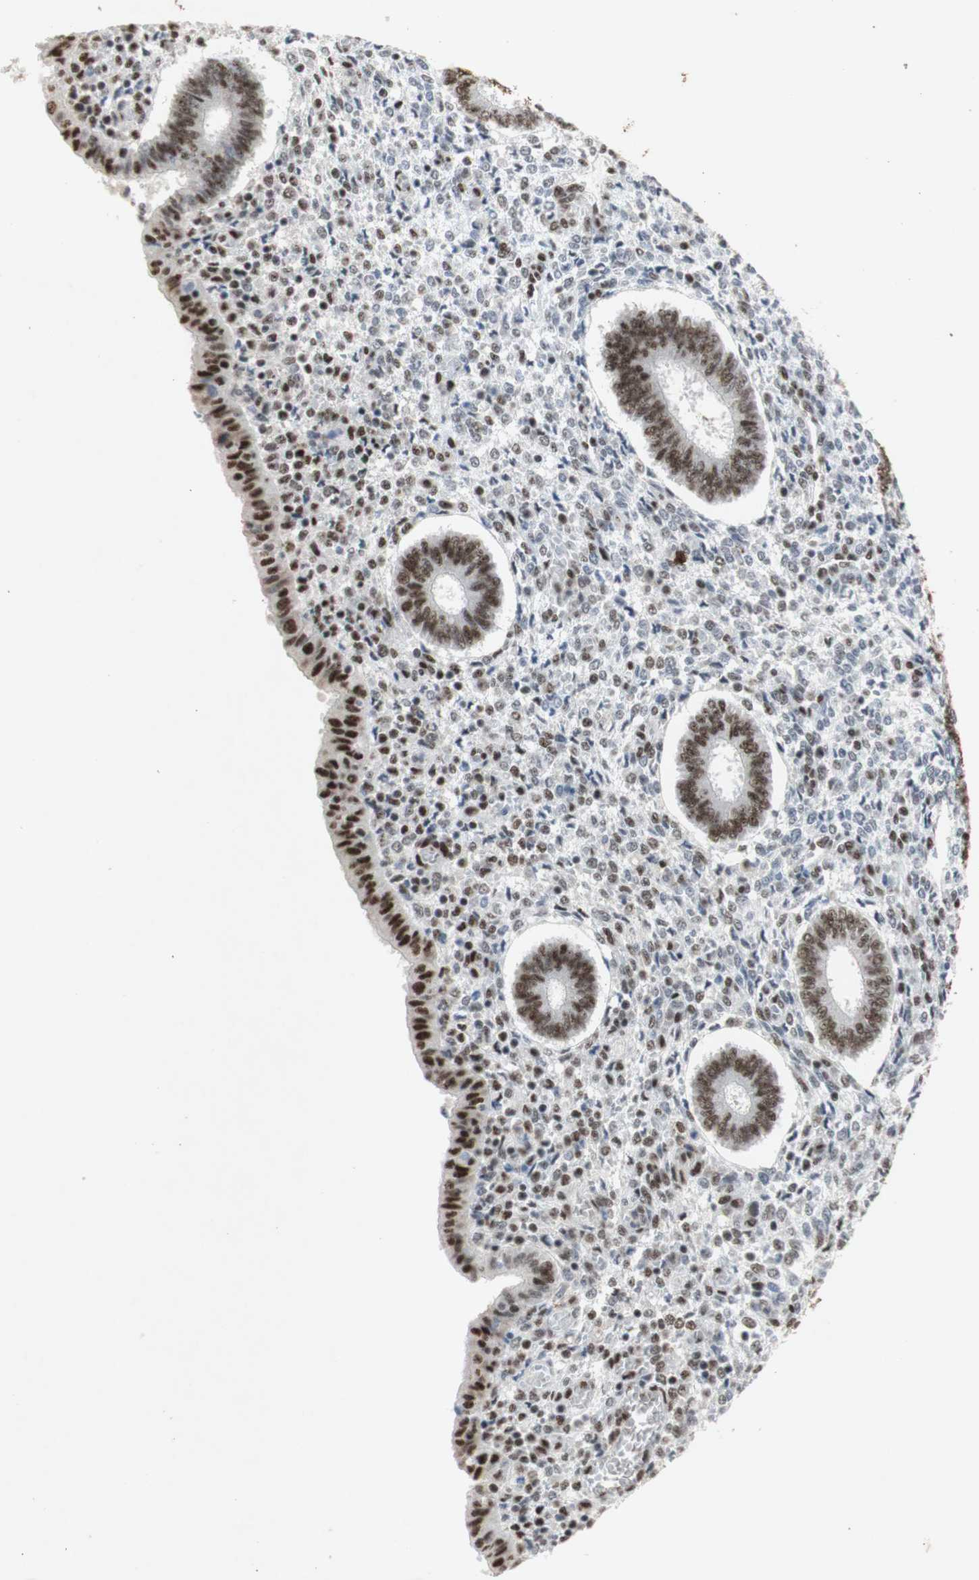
{"staining": {"intensity": "moderate", "quantity": "25%-75%", "location": "nuclear"}, "tissue": "endometrium", "cell_type": "Cells in endometrial stroma", "image_type": "normal", "snomed": [{"axis": "morphology", "description": "Normal tissue, NOS"}, {"axis": "topography", "description": "Endometrium"}], "caption": "Protein staining displays moderate nuclear staining in about 25%-75% of cells in endometrial stroma in benign endometrium.", "gene": "SNRPB", "patient": {"sex": "female", "age": 35}}